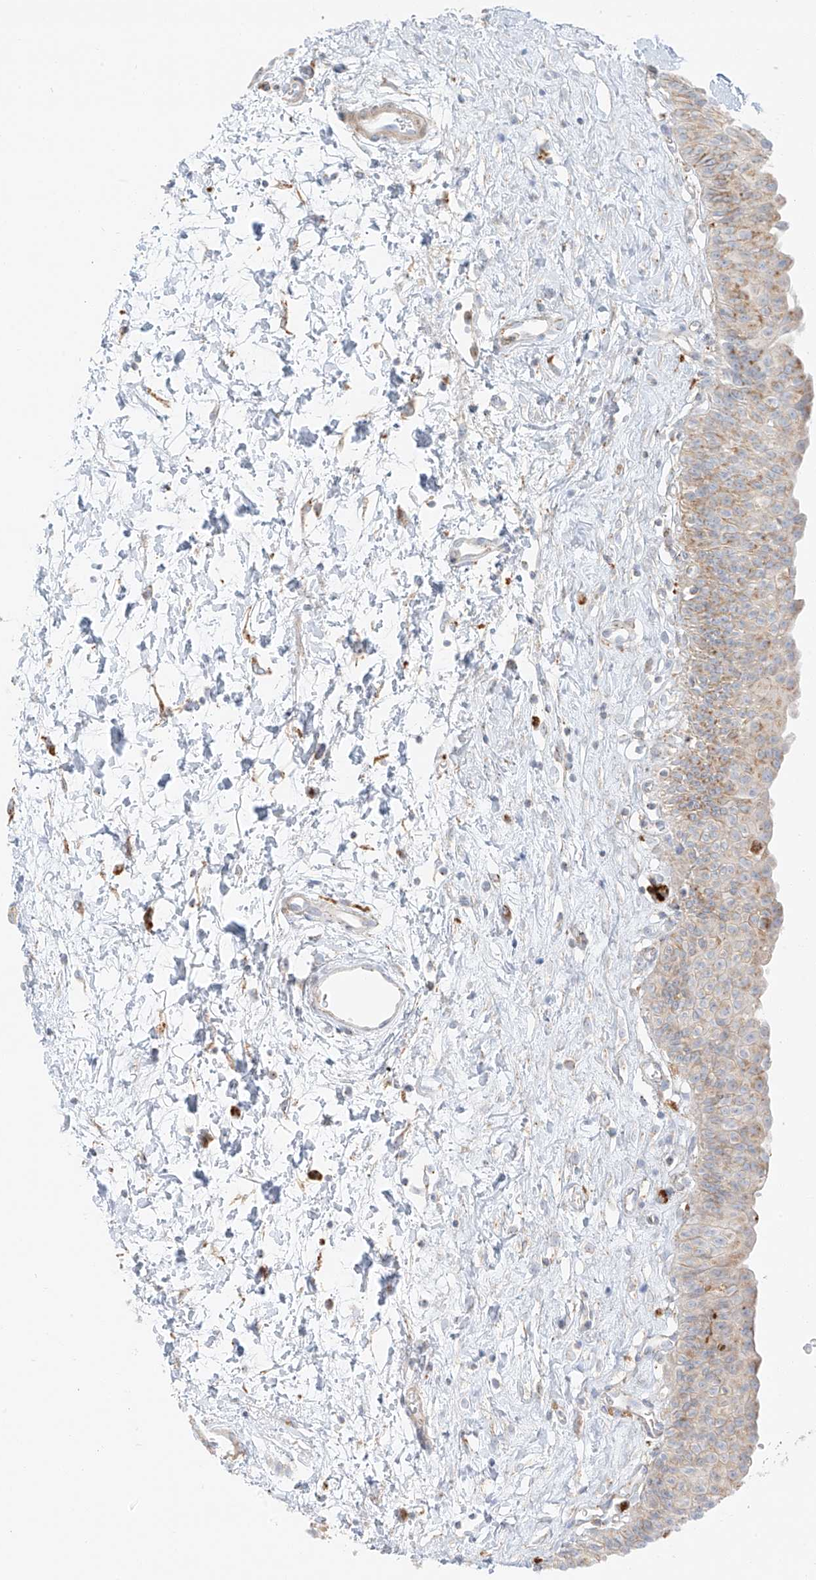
{"staining": {"intensity": "moderate", "quantity": "25%-75%", "location": "cytoplasmic/membranous"}, "tissue": "urinary bladder", "cell_type": "Urothelial cells", "image_type": "normal", "snomed": [{"axis": "morphology", "description": "Normal tissue, NOS"}, {"axis": "topography", "description": "Urinary bladder"}], "caption": "Immunohistochemical staining of unremarkable human urinary bladder displays medium levels of moderate cytoplasmic/membranous expression in approximately 25%-75% of urothelial cells.", "gene": "SLC35F6", "patient": {"sex": "male", "age": 51}}